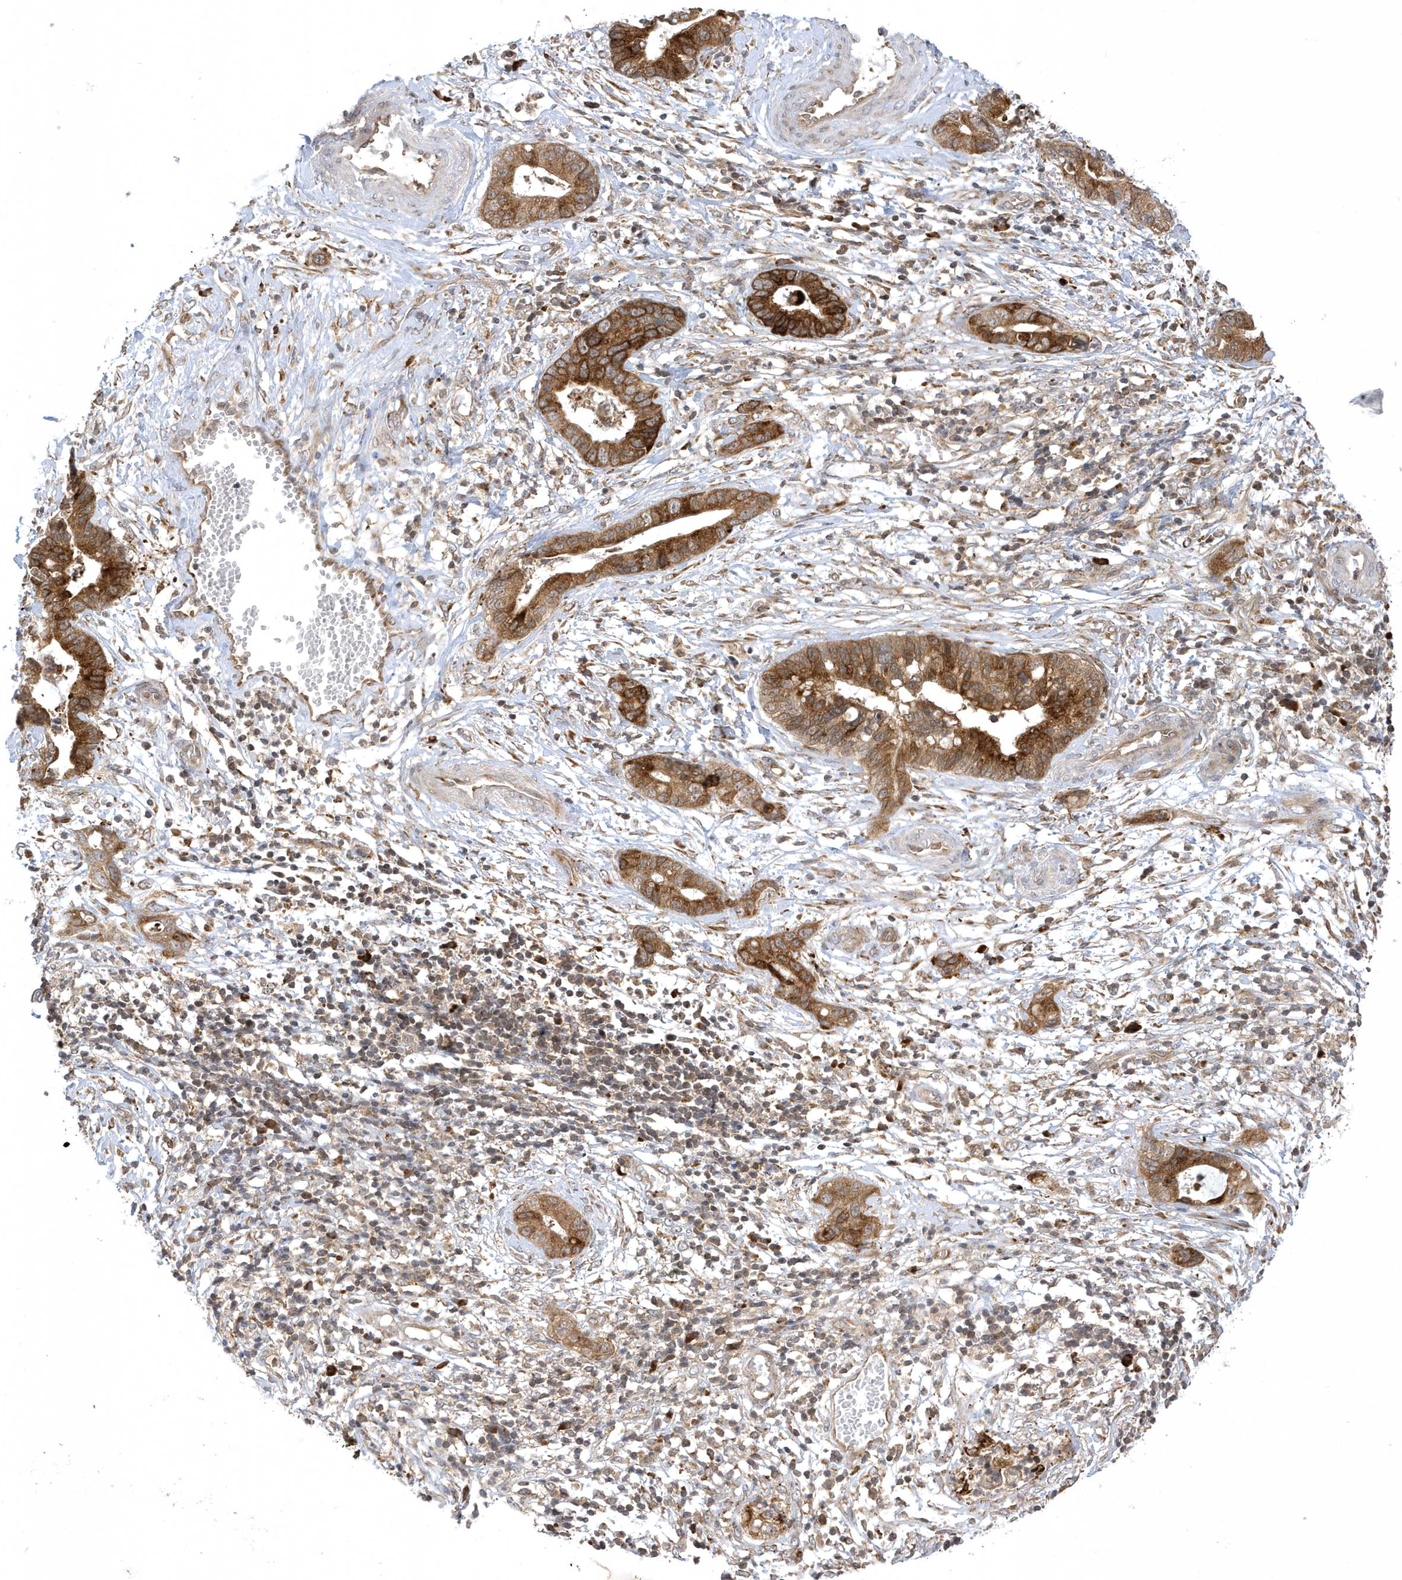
{"staining": {"intensity": "strong", "quantity": ">75%", "location": "cytoplasmic/membranous"}, "tissue": "cervical cancer", "cell_type": "Tumor cells", "image_type": "cancer", "snomed": [{"axis": "morphology", "description": "Adenocarcinoma, NOS"}, {"axis": "topography", "description": "Cervix"}], "caption": "The histopathology image shows immunohistochemical staining of cervical cancer. There is strong cytoplasmic/membranous staining is present in about >75% of tumor cells.", "gene": "METTL21A", "patient": {"sex": "female", "age": 44}}